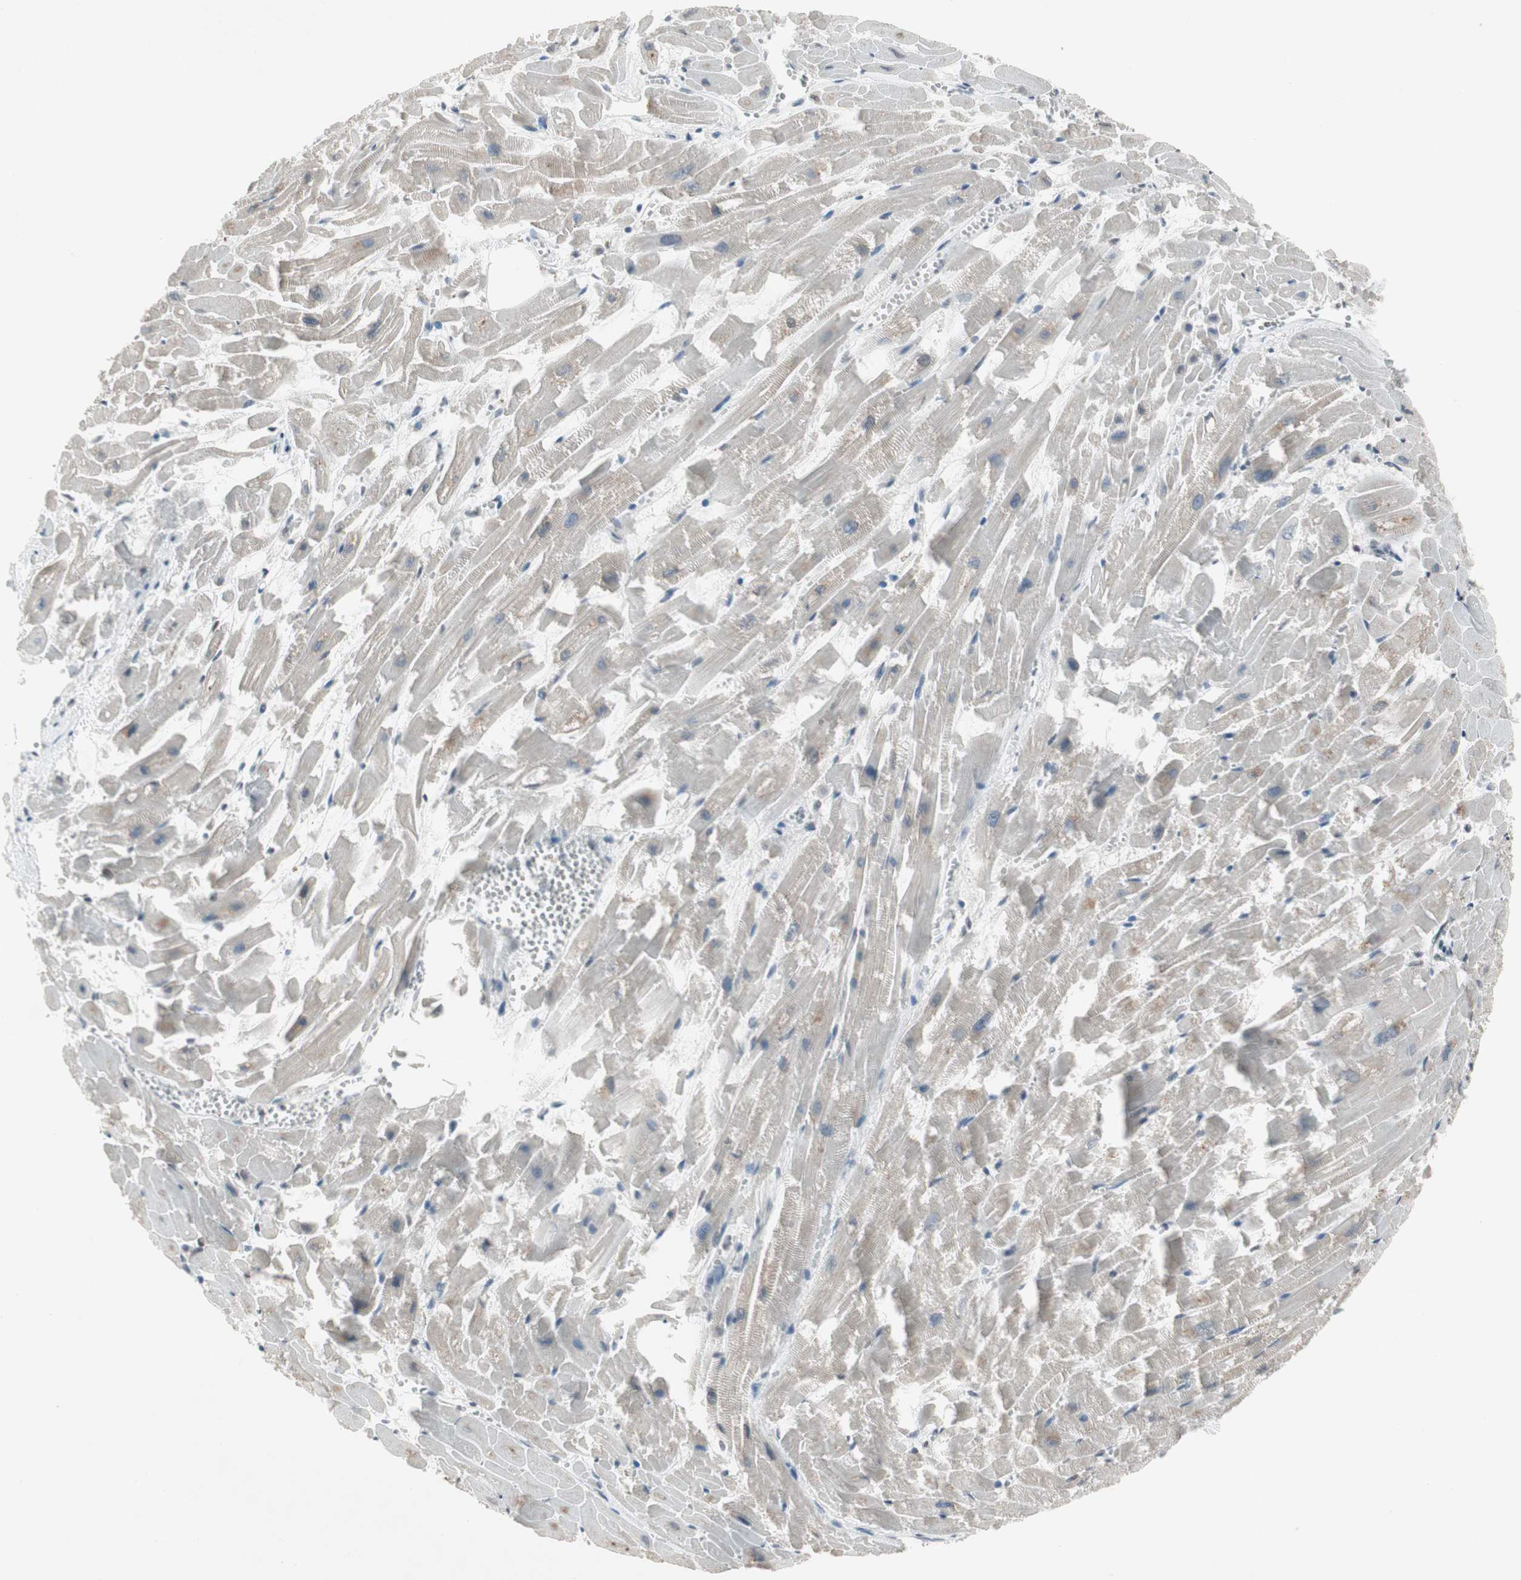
{"staining": {"intensity": "moderate", "quantity": "25%-75%", "location": "cytoplasmic/membranous"}, "tissue": "heart muscle", "cell_type": "Cardiomyocytes", "image_type": "normal", "snomed": [{"axis": "morphology", "description": "Normal tissue, NOS"}, {"axis": "topography", "description": "Heart"}], "caption": "High-power microscopy captured an IHC micrograph of normal heart muscle, revealing moderate cytoplasmic/membranous positivity in about 25%-75% of cardiomyocytes. (DAB (3,3'-diaminobenzidine) = brown stain, brightfield microscopy at high magnification).", "gene": "ARG2", "patient": {"sex": "female", "age": 19}}